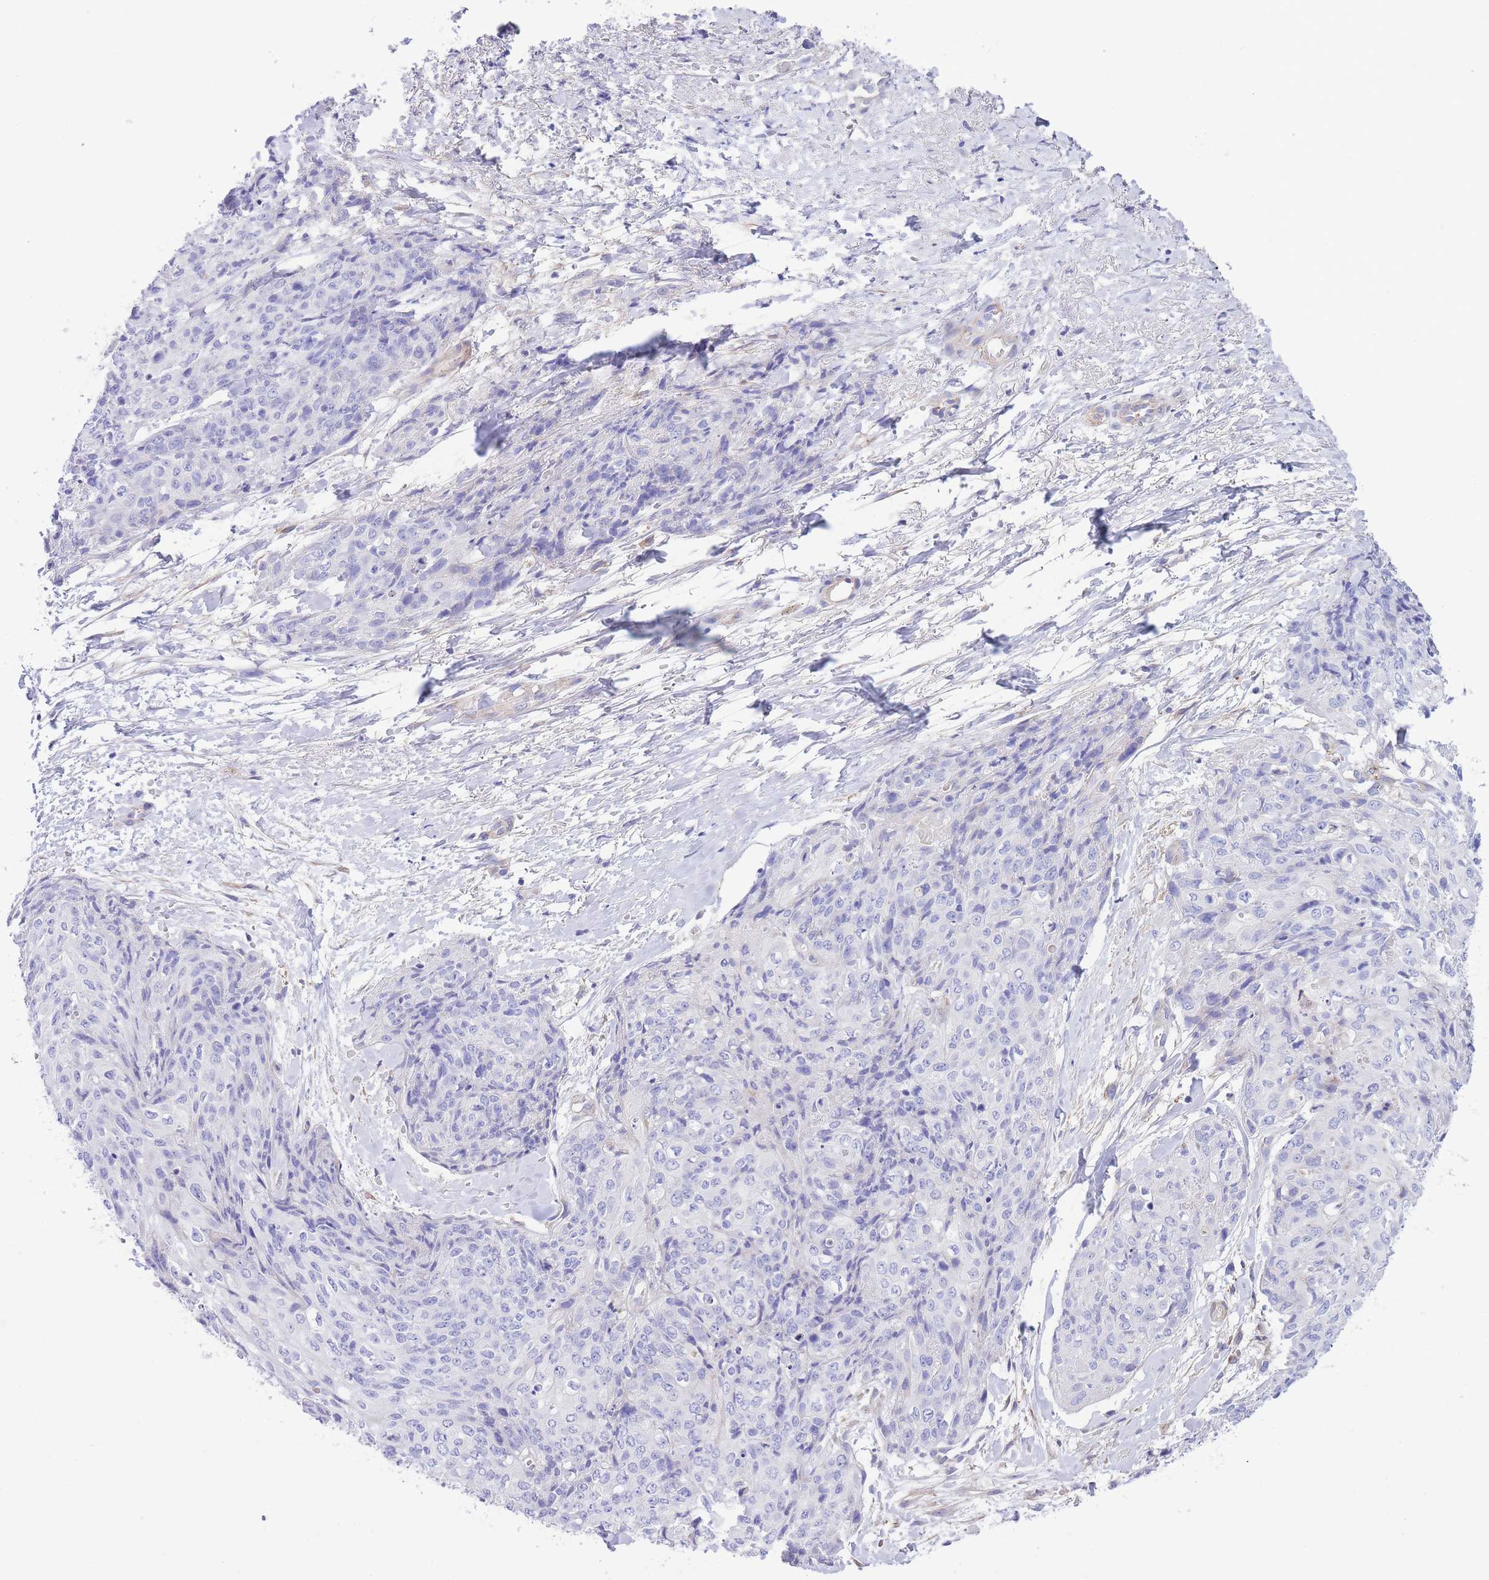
{"staining": {"intensity": "negative", "quantity": "none", "location": "none"}, "tissue": "skin cancer", "cell_type": "Tumor cells", "image_type": "cancer", "snomed": [{"axis": "morphology", "description": "Squamous cell carcinoma, NOS"}, {"axis": "topography", "description": "Skin"}, {"axis": "topography", "description": "Vulva"}], "caption": "A high-resolution photomicrograph shows immunohistochemistry (IHC) staining of squamous cell carcinoma (skin), which demonstrates no significant staining in tumor cells.", "gene": "DET1", "patient": {"sex": "female", "age": 85}}